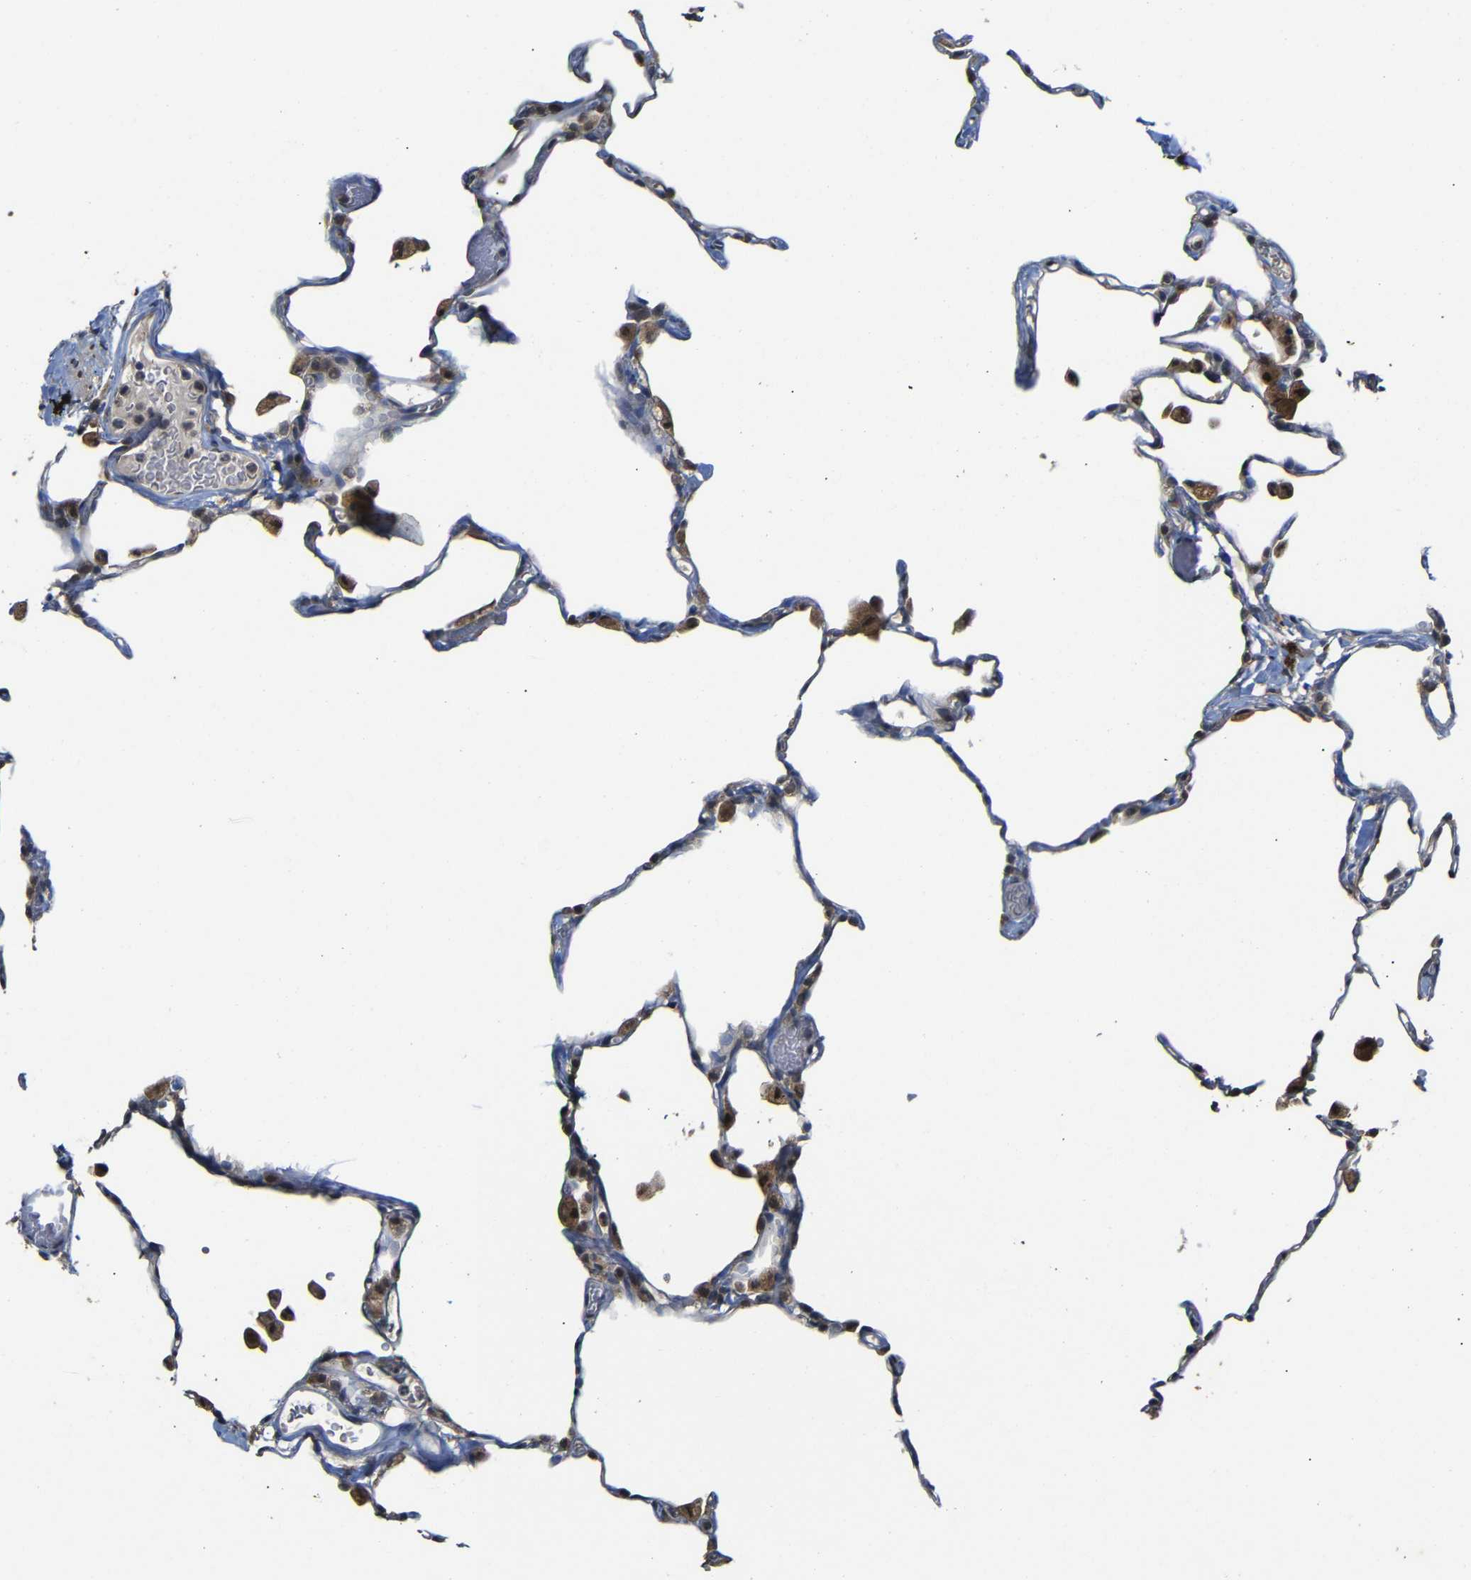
{"staining": {"intensity": "negative", "quantity": "none", "location": "none"}, "tissue": "lung", "cell_type": "Alveolar cells", "image_type": "normal", "snomed": [{"axis": "morphology", "description": "Normal tissue, NOS"}, {"axis": "topography", "description": "Lung"}], "caption": "Immunohistochemical staining of benign lung demonstrates no significant positivity in alveolar cells. Brightfield microscopy of immunohistochemistry stained with DAB (3,3'-diaminobenzidine) (brown) and hematoxylin (blue), captured at high magnification.", "gene": "ATG12", "patient": {"sex": "female", "age": 49}}